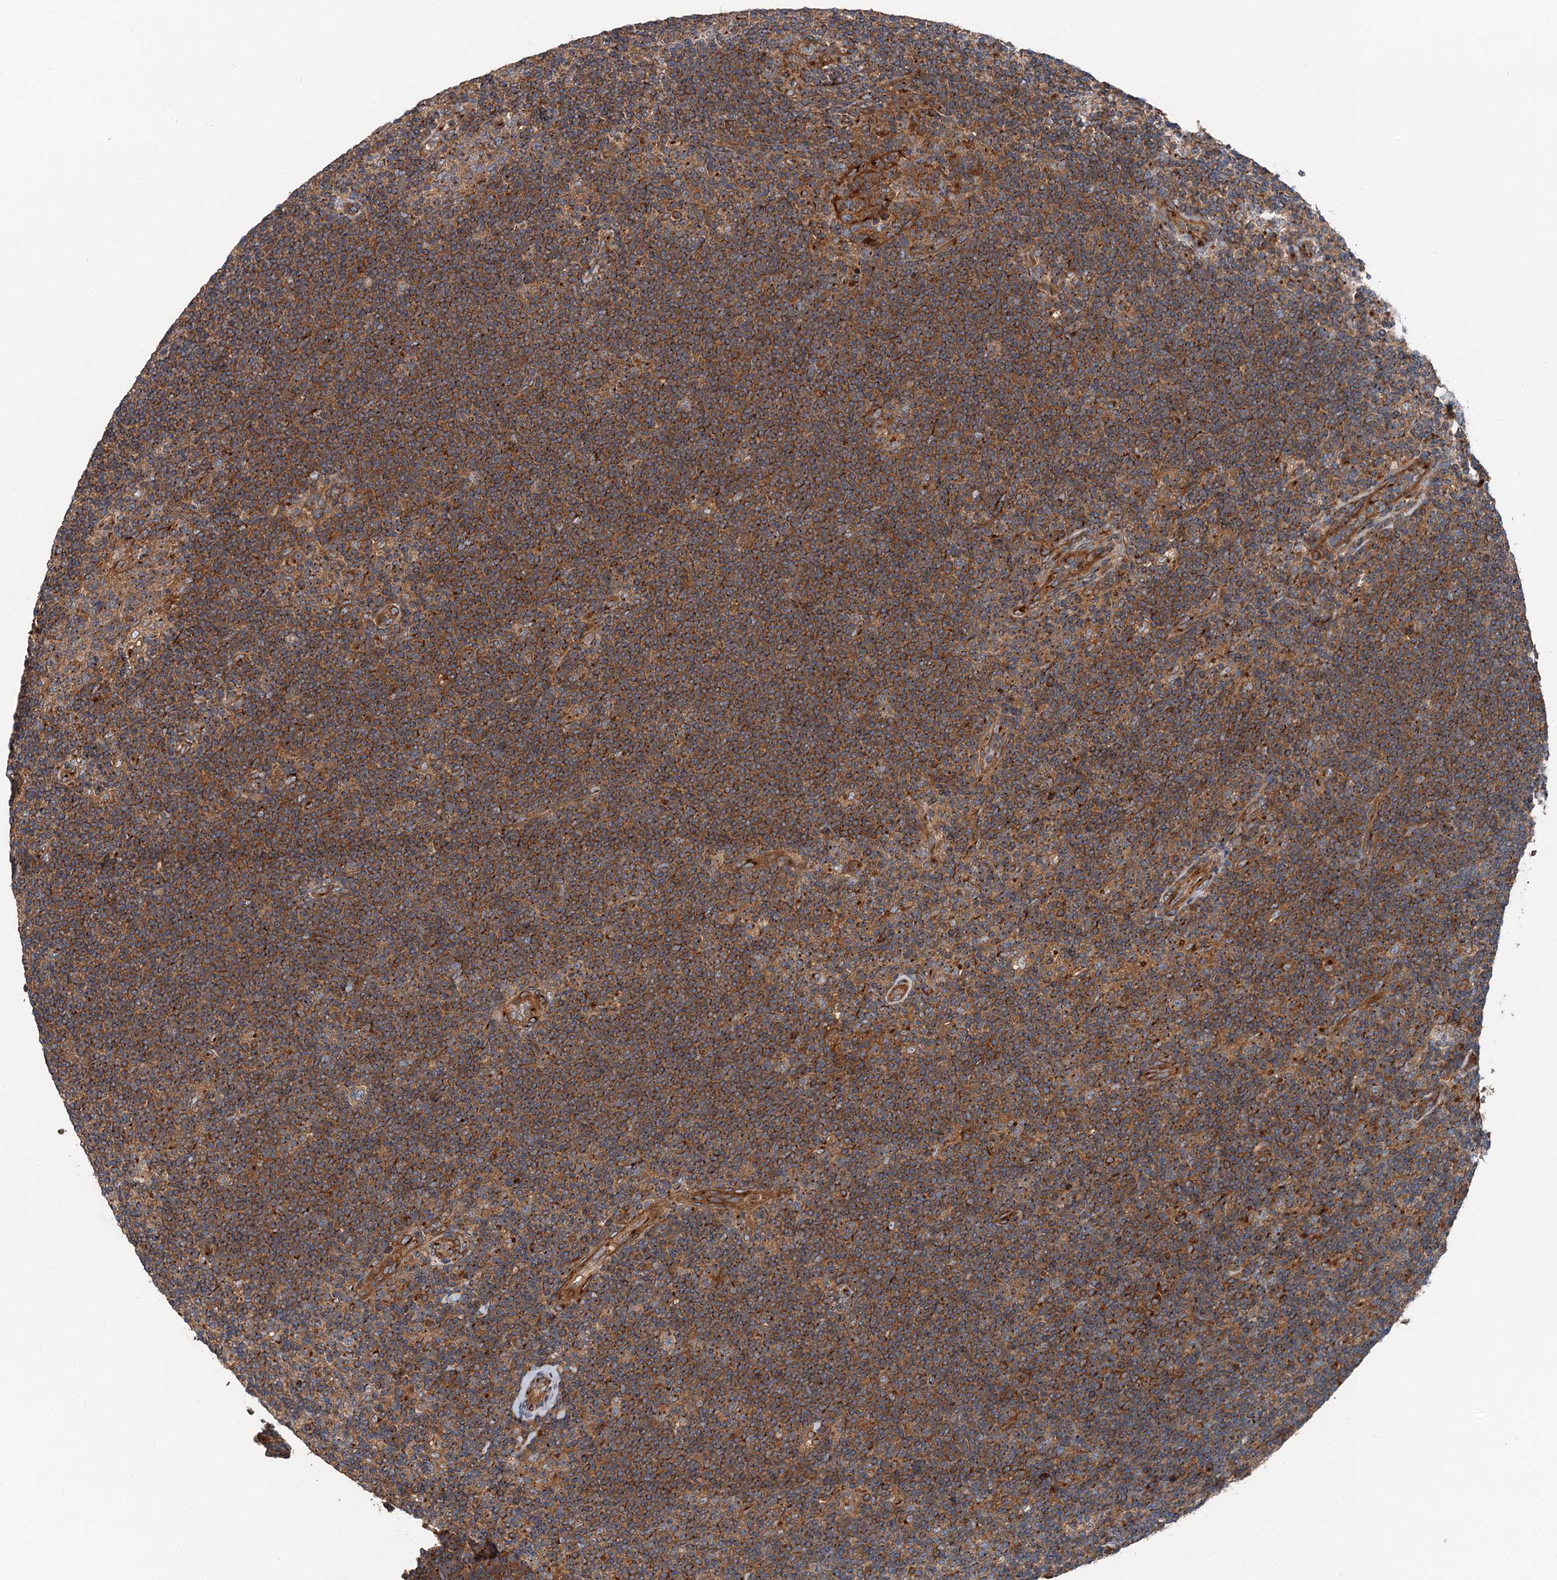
{"staining": {"intensity": "moderate", "quantity": ">75%", "location": "cytoplasmic/membranous"}, "tissue": "lymphoma", "cell_type": "Tumor cells", "image_type": "cancer", "snomed": [{"axis": "morphology", "description": "Hodgkin's disease, NOS"}, {"axis": "topography", "description": "Lymph node"}], "caption": "Tumor cells demonstrate moderate cytoplasmic/membranous positivity in approximately >75% of cells in lymphoma.", "gene": "ANKRD26", "patient": {"sex": "female", "age": 57}}